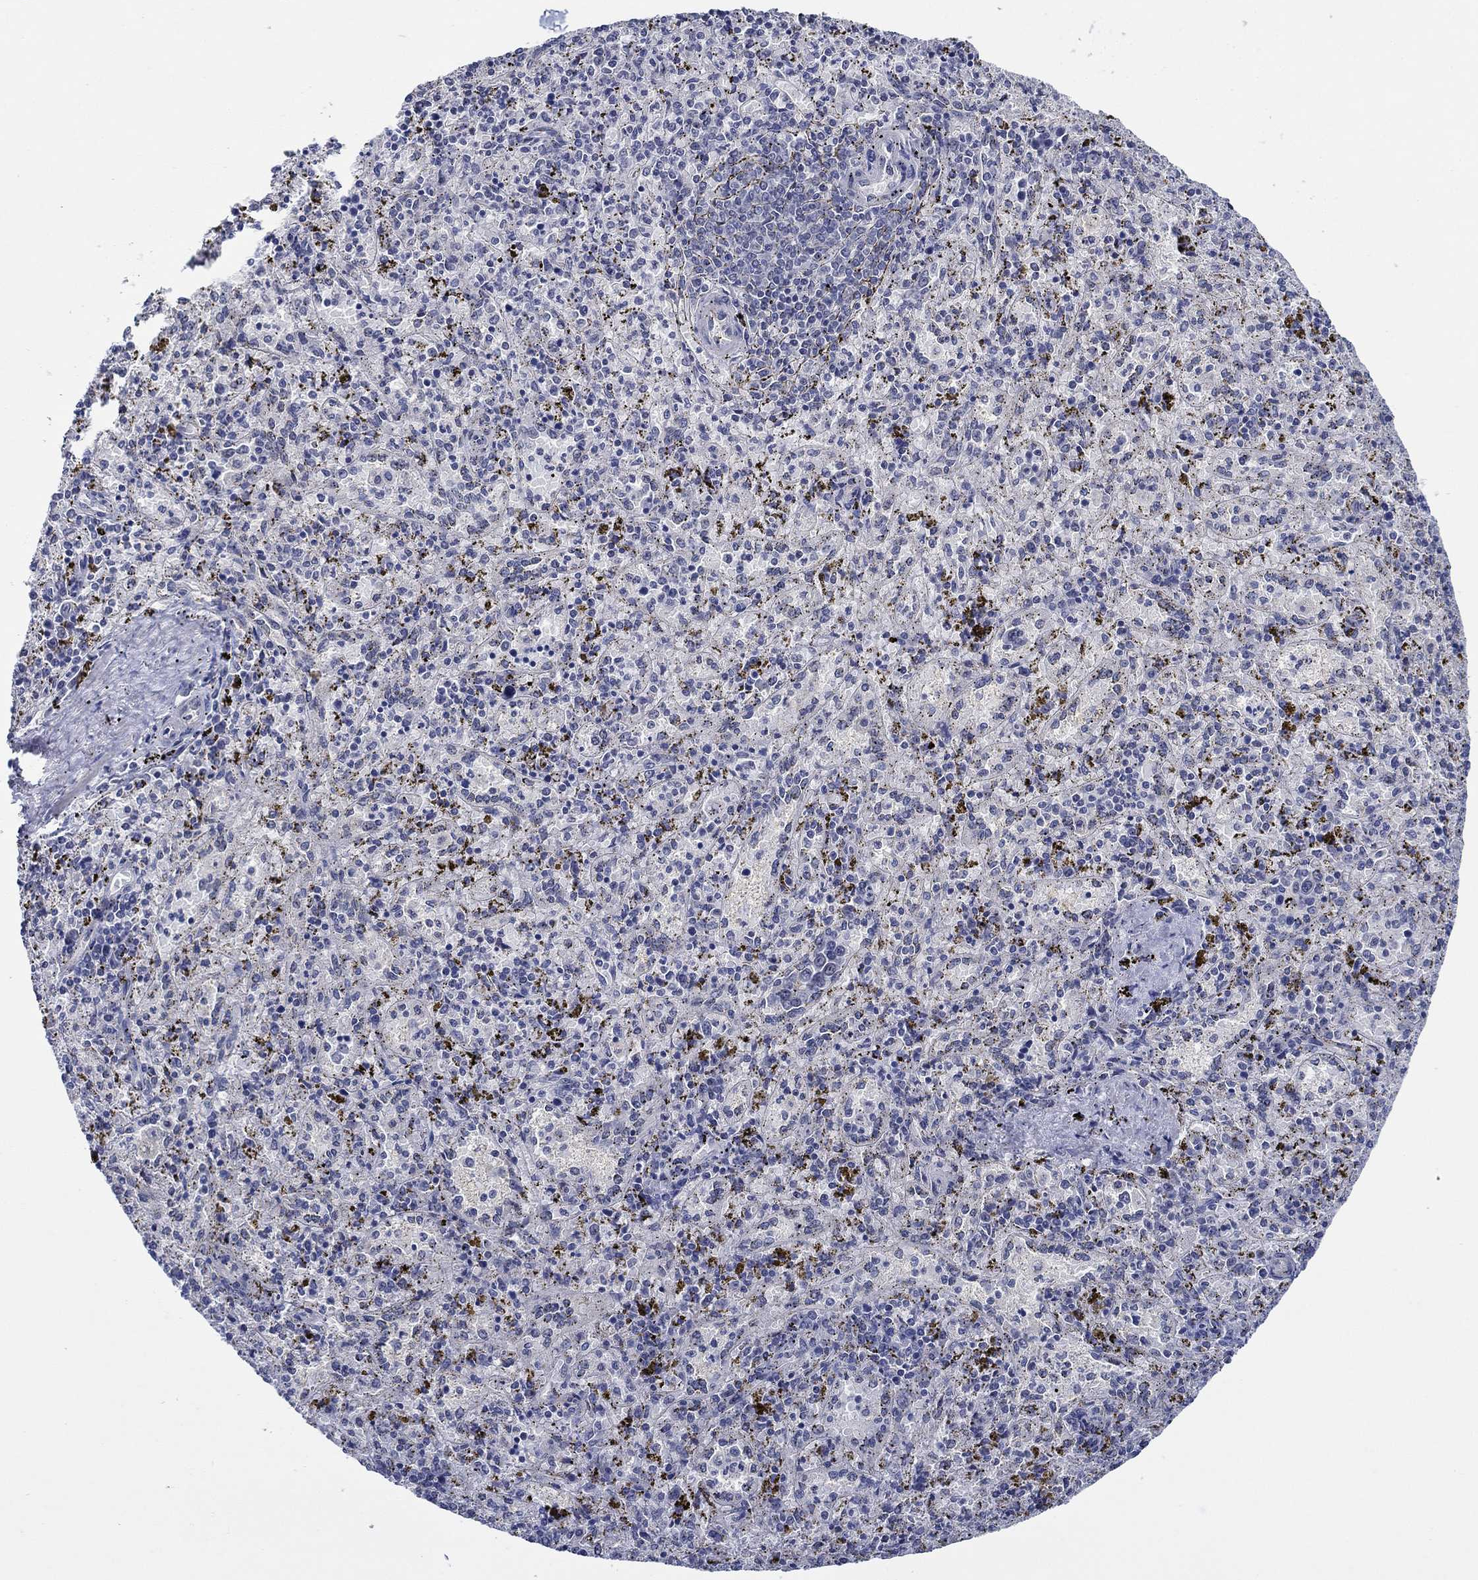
{"staining": {"intensity": "negative", "quantity": "none", "location": "none"}, "tissue": "spleen", "cell_type": "Cells in red pulp", "image_type": "normal", "snomed": [{"axis": "morphology", "description": "Normal tissue, NOS"}, {"axis": "topography", "description": "Spleen"}], "caption": "This photomicrograph is of unremarkable spleen stained with IHC to label a protein in brown with the nuclei are counter-stained blue. There is no expression in cells in red pulp.", "gene": "SLC34A1", "patient": {"sex": "female", "age": 50}}